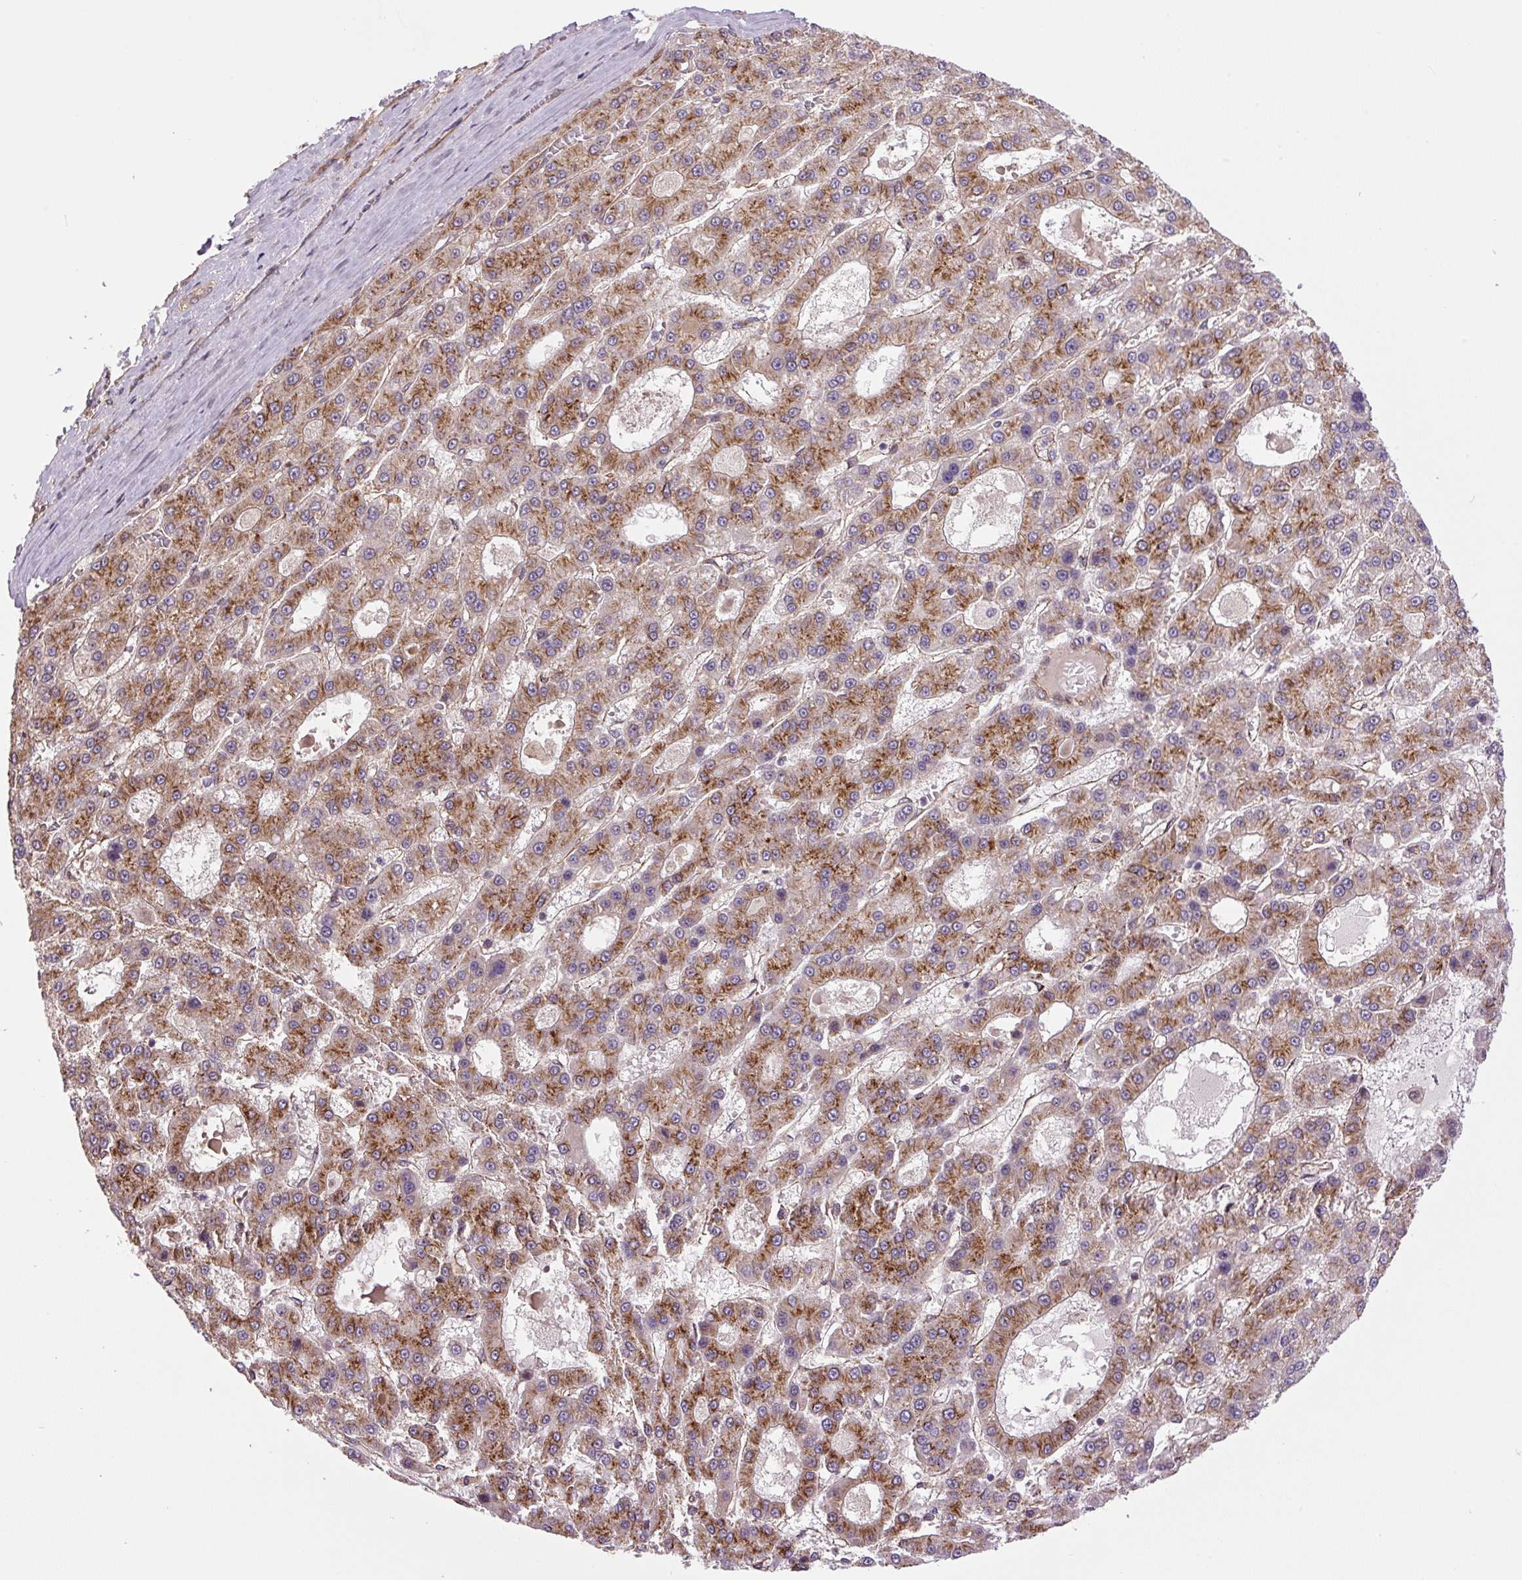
{"staining": {"intensity": "moderate", "quantity": ">75%", "location": "cytoplasmic/membranous"}, "tissue": "liver cancer", "cell_type": "Tumor cells", "image_type": "cancer", "snomed": [{"axis": "morphology", "description": "Carcinoma, Hepatocellular, NOS"}, {"axis": "topography", "description": "Liver"}], "caption": "A medium amount of moderate cytoplasmic/membranous staining is seen in approximately >75% of tumor cells in liver cancer (hepatocellular carcinoma) tissue.", "gene": "SEPTIN10", "patient": {"sex": "male", "age": 70}}